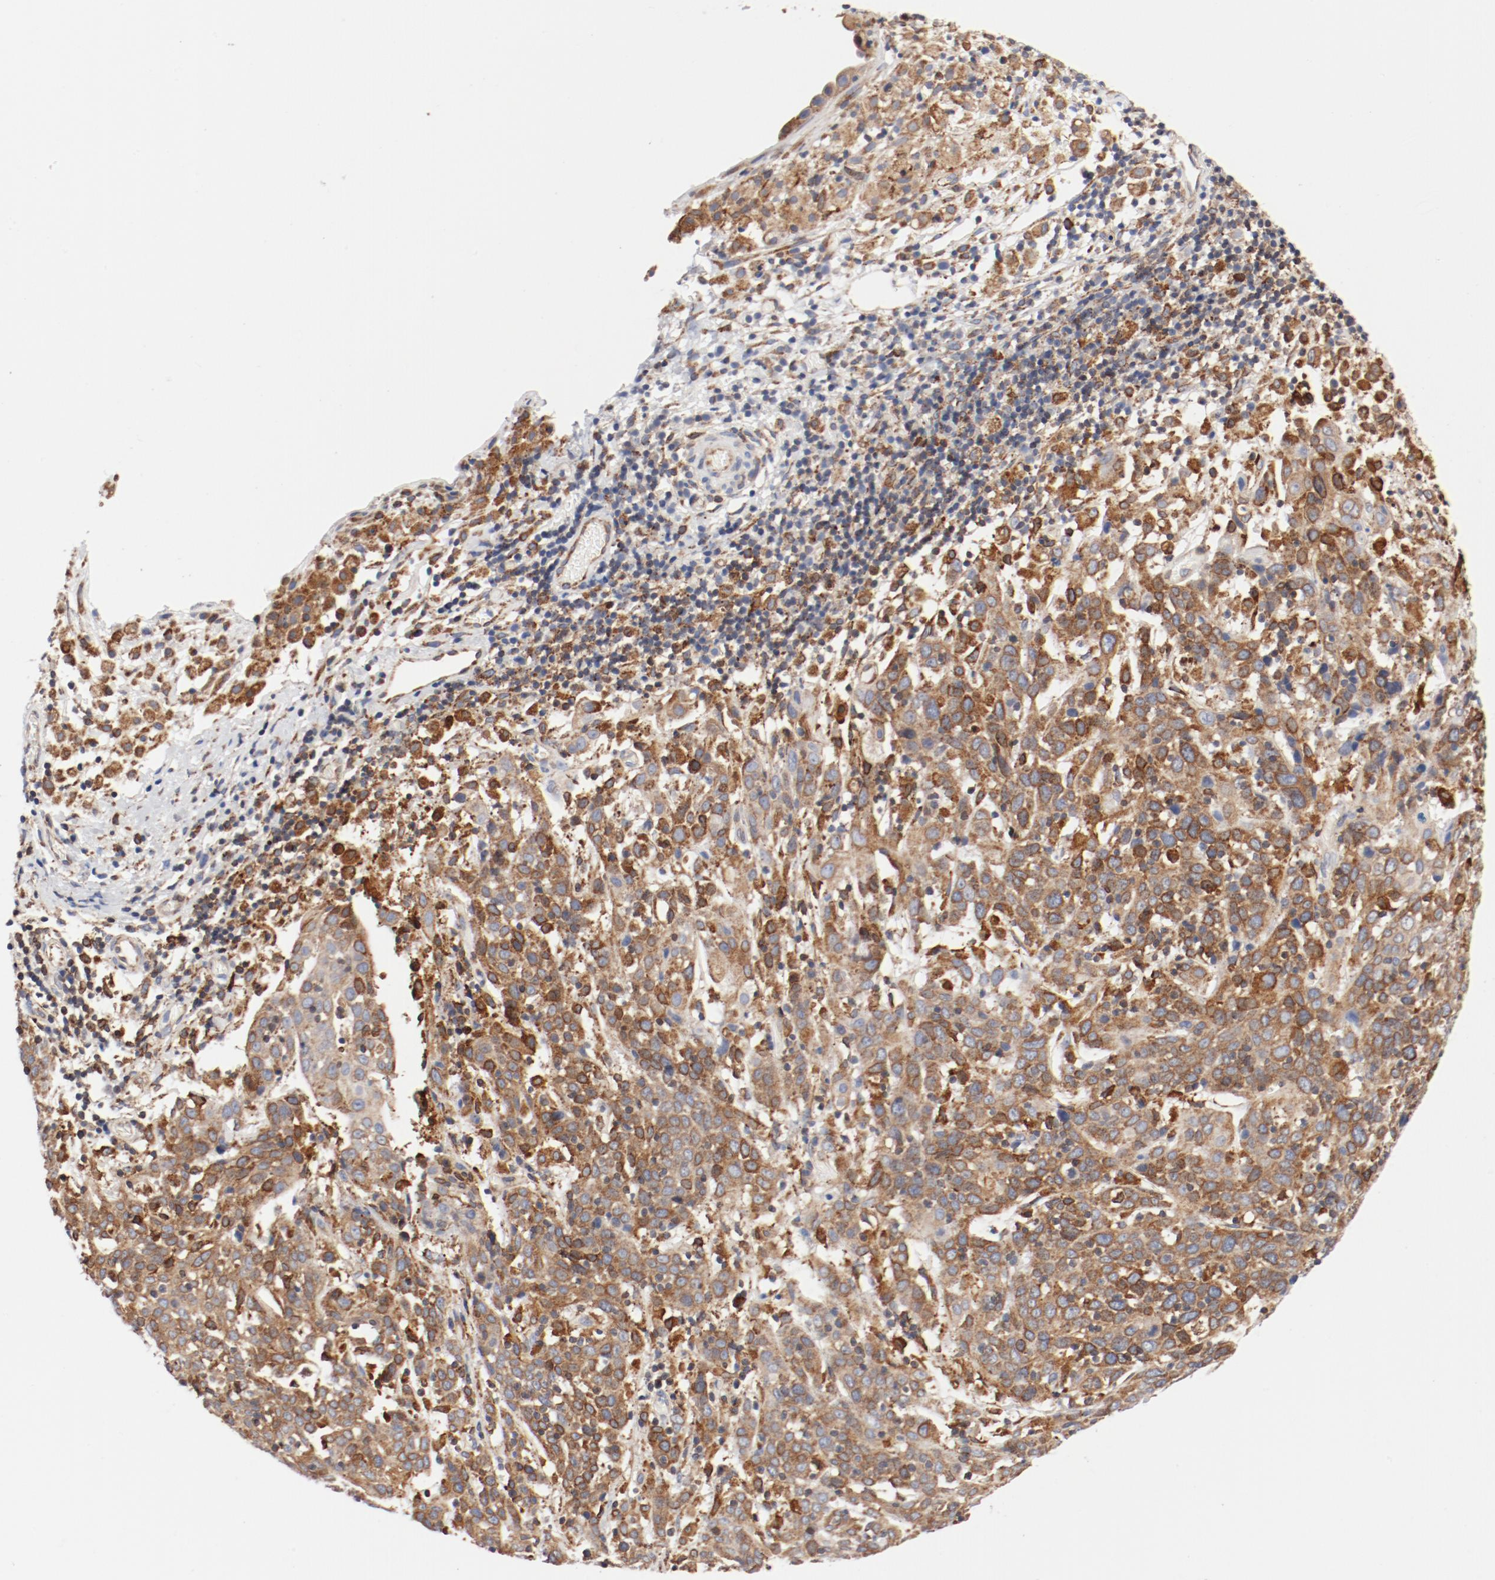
{"staining": {"intensity": "moderate", "quantity": ">75%", "location": "cytoplasmic/membranous"}, "tissue": "cervical cancer", "cell_type": "Tumor cells", "image_type": "cancer", "snomed": [{"axis": "morphology", "description": "Normal tissue, NOS"}, {"axis": "morphology", "description": "Squamous cell carcinoma, NOS"}, {"axis": "topography", "description": "Cervix"}], "caption": "Protein staining reveals moderate cytoplasmic/membranous staining in about >75% of tumor cells in cervical cancer (squamous cell carcinoma).", "gene": "PDPK1", "patient": {"sex": "female", "age": 67}}